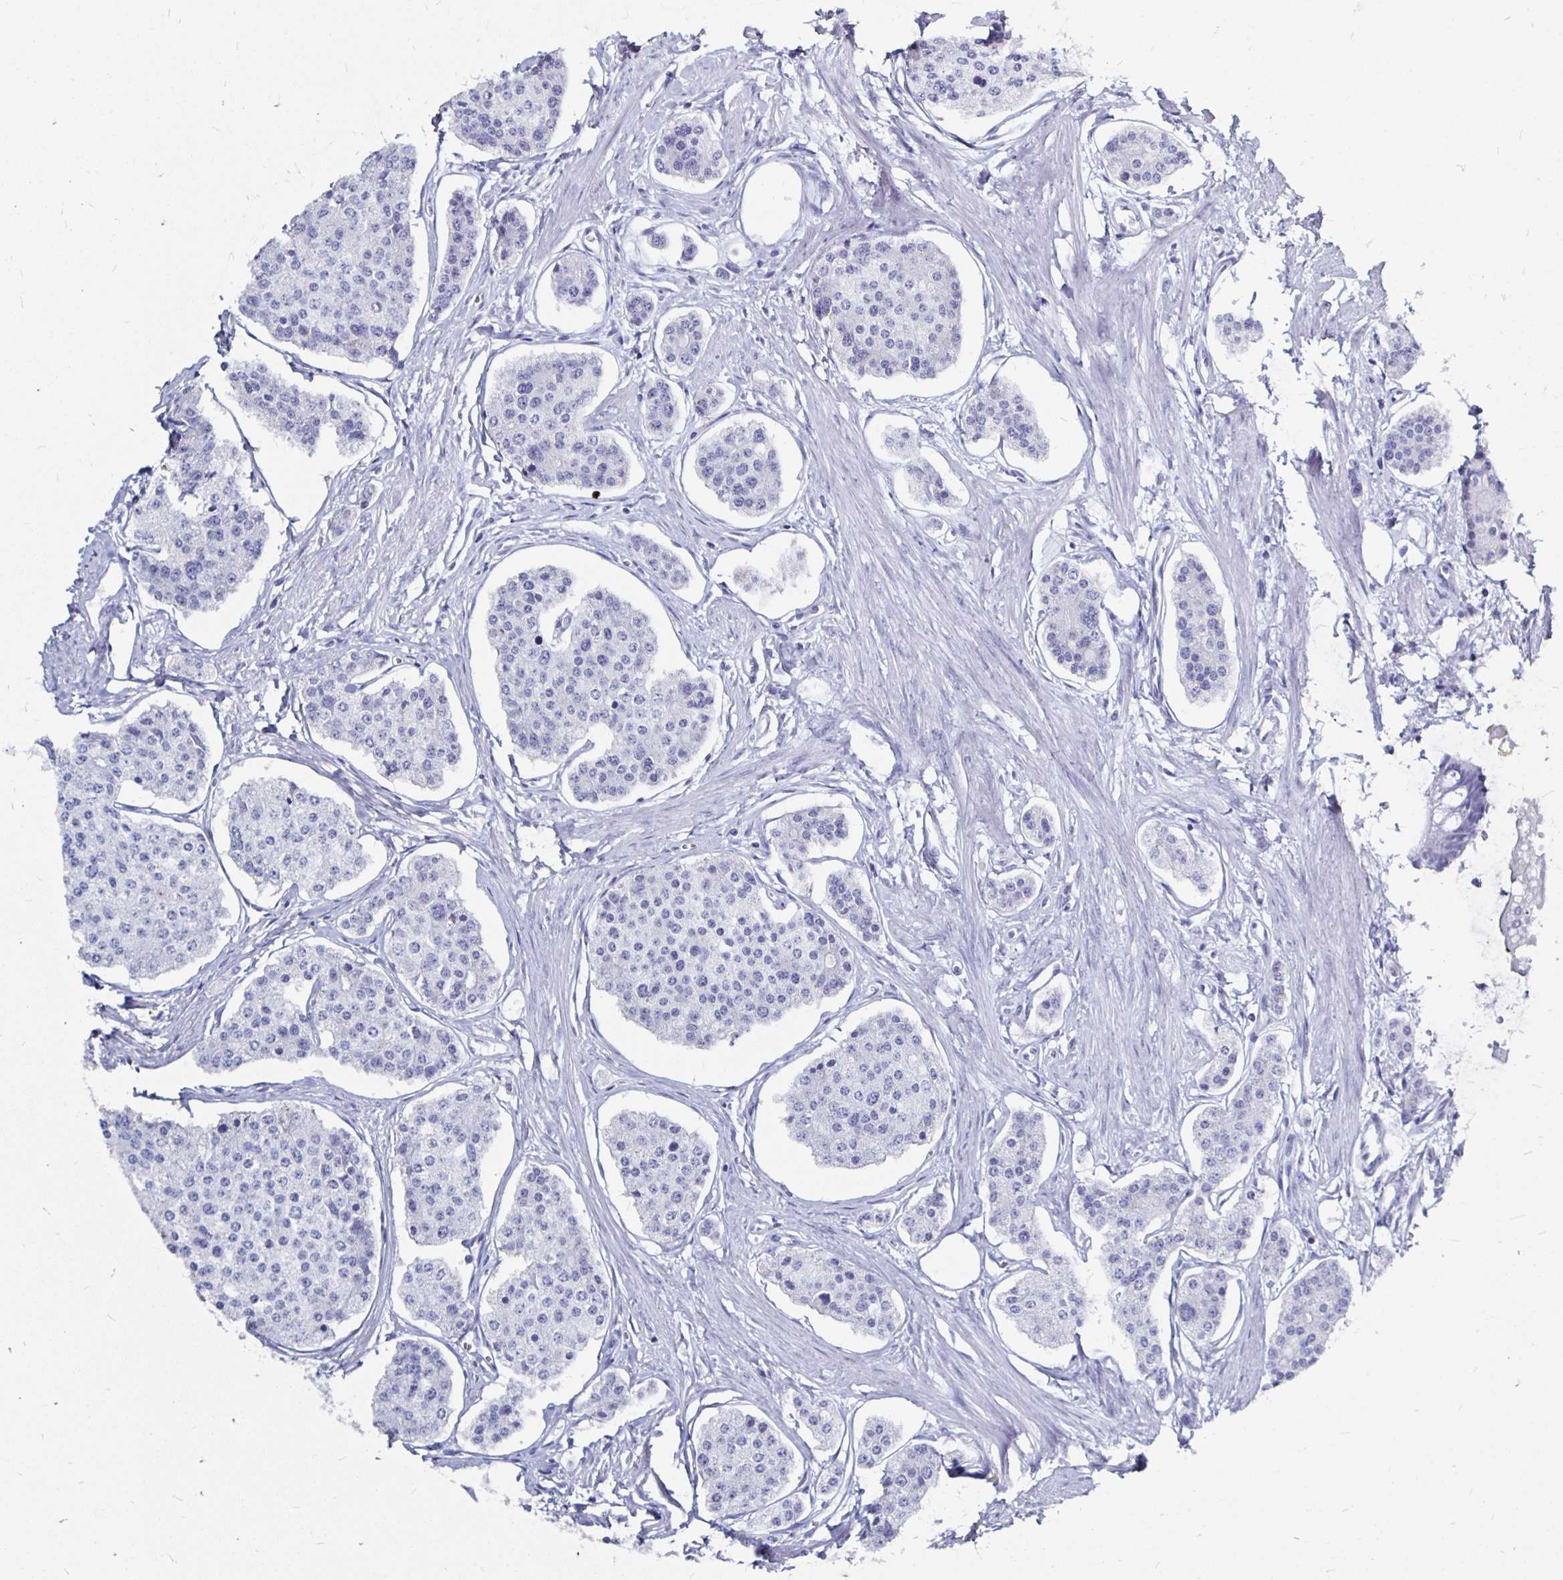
{"staining": {"intensity": "negative", "quantity": "none", "location": "none"}, "tissue": "carcinoid", "cell_type": "Tumor cells", "image_type": "cancer", "snomed": [{"axis": "morphology", "description": "Carcinoid, malignant, NOS"}, {"axis": "topography", "description": "Small intestine"}], "caption": "Human carcinoid stained for a protein using IHC shows no positivity in tumor cells.", "gene": "LUZP4", "patient": {"sex": "female", "age": 65}}